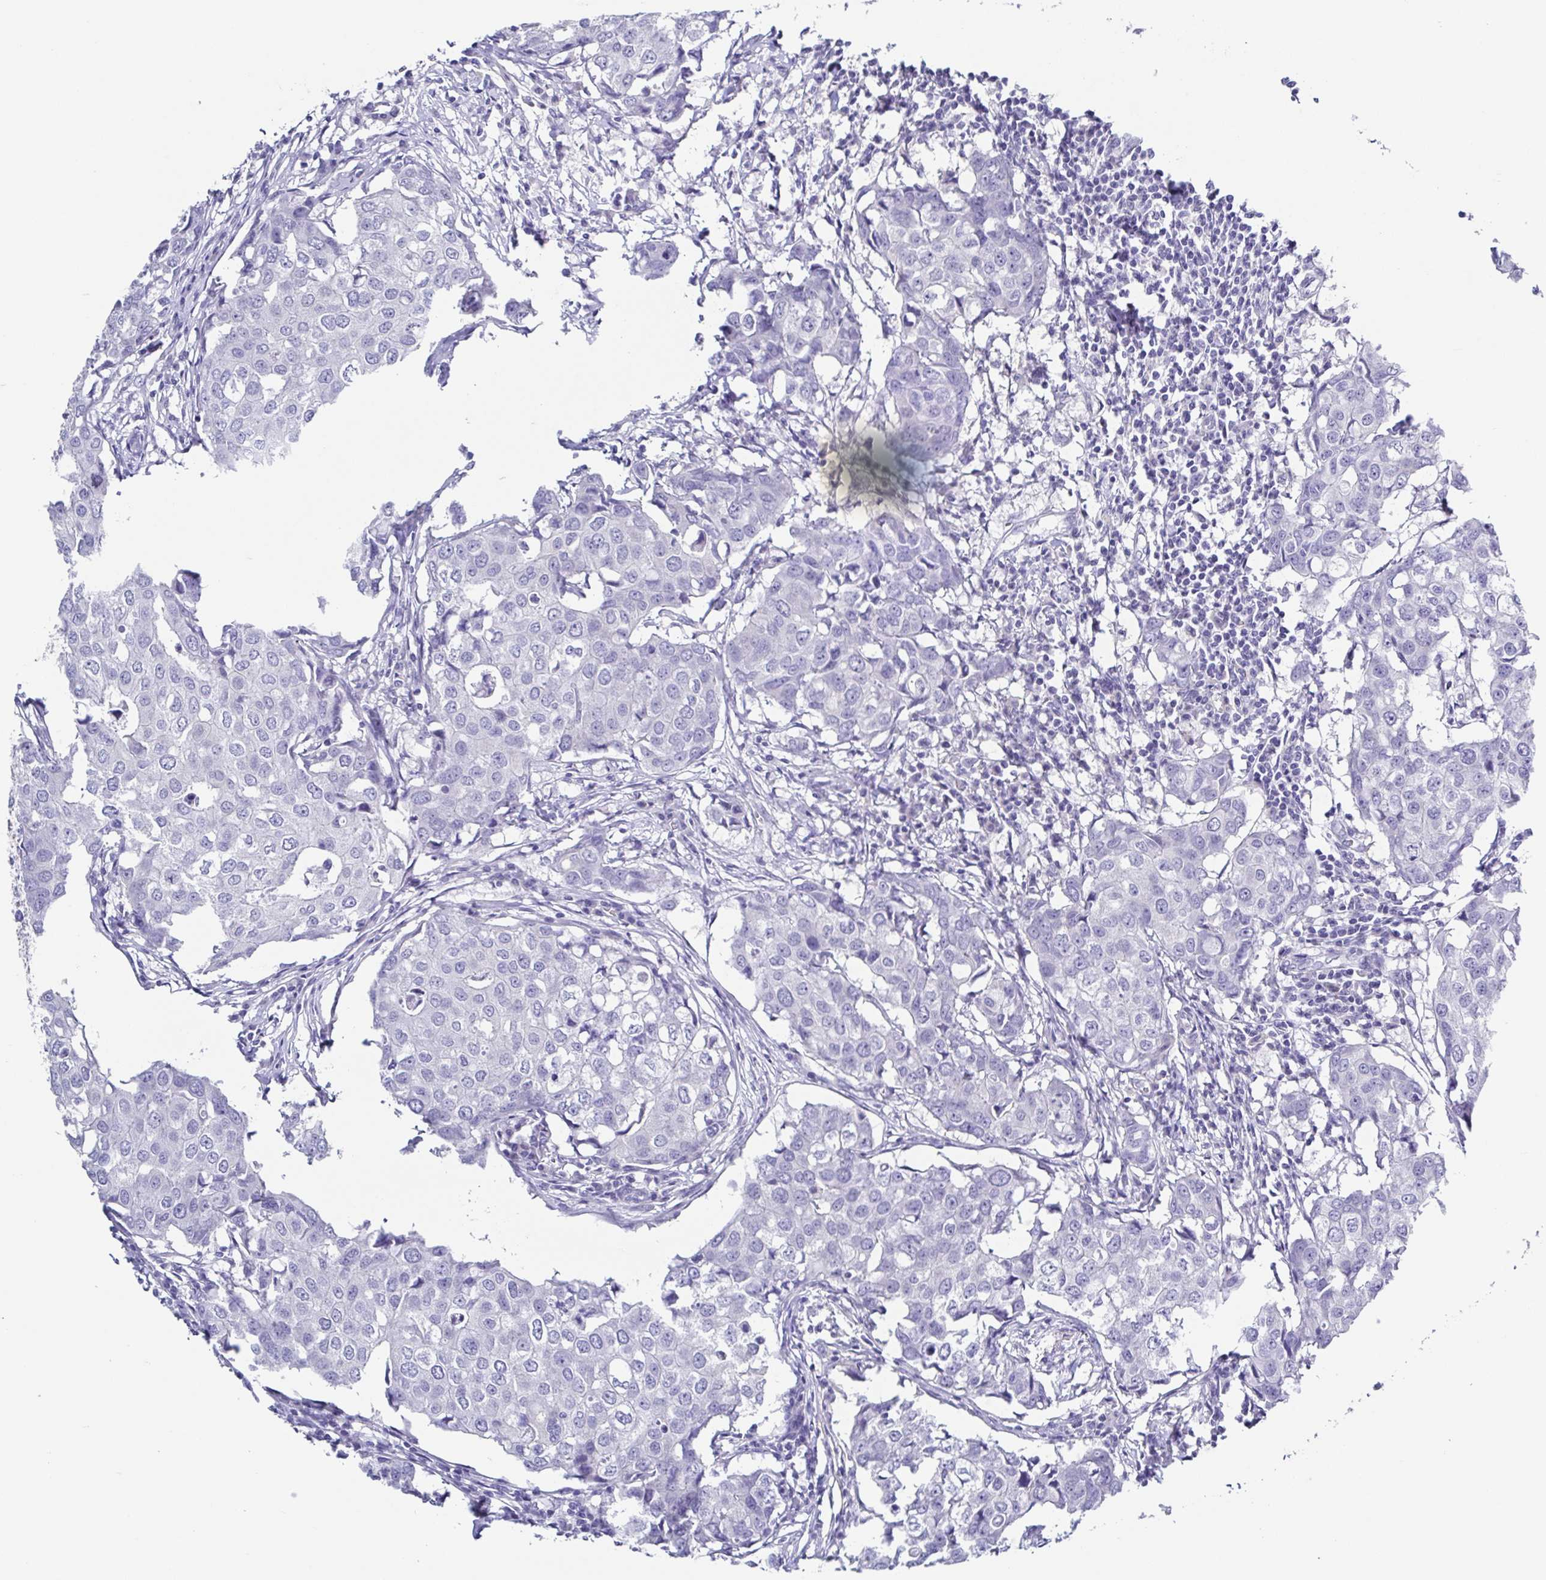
{"staining": {"intensity": "negative", "quantity": "none", "location": "none"}, "tissue": "breast cancer", "cell_type": "Tumor cells", "image_type": "cancer", "snomed": [{"axis": "morphology", "description": "Duct carcinoma"}, {"axis": "topography", "description": "Breast"}], "caption": "The immunohistochemistry image has no significant expression in tumor cells of breast cancer (intraductal carcinoma) tissue. (DAB immunohistochemistry, high magnification).", "gene": "RDH11", "patient": {"sex": "female", "age": 27}}